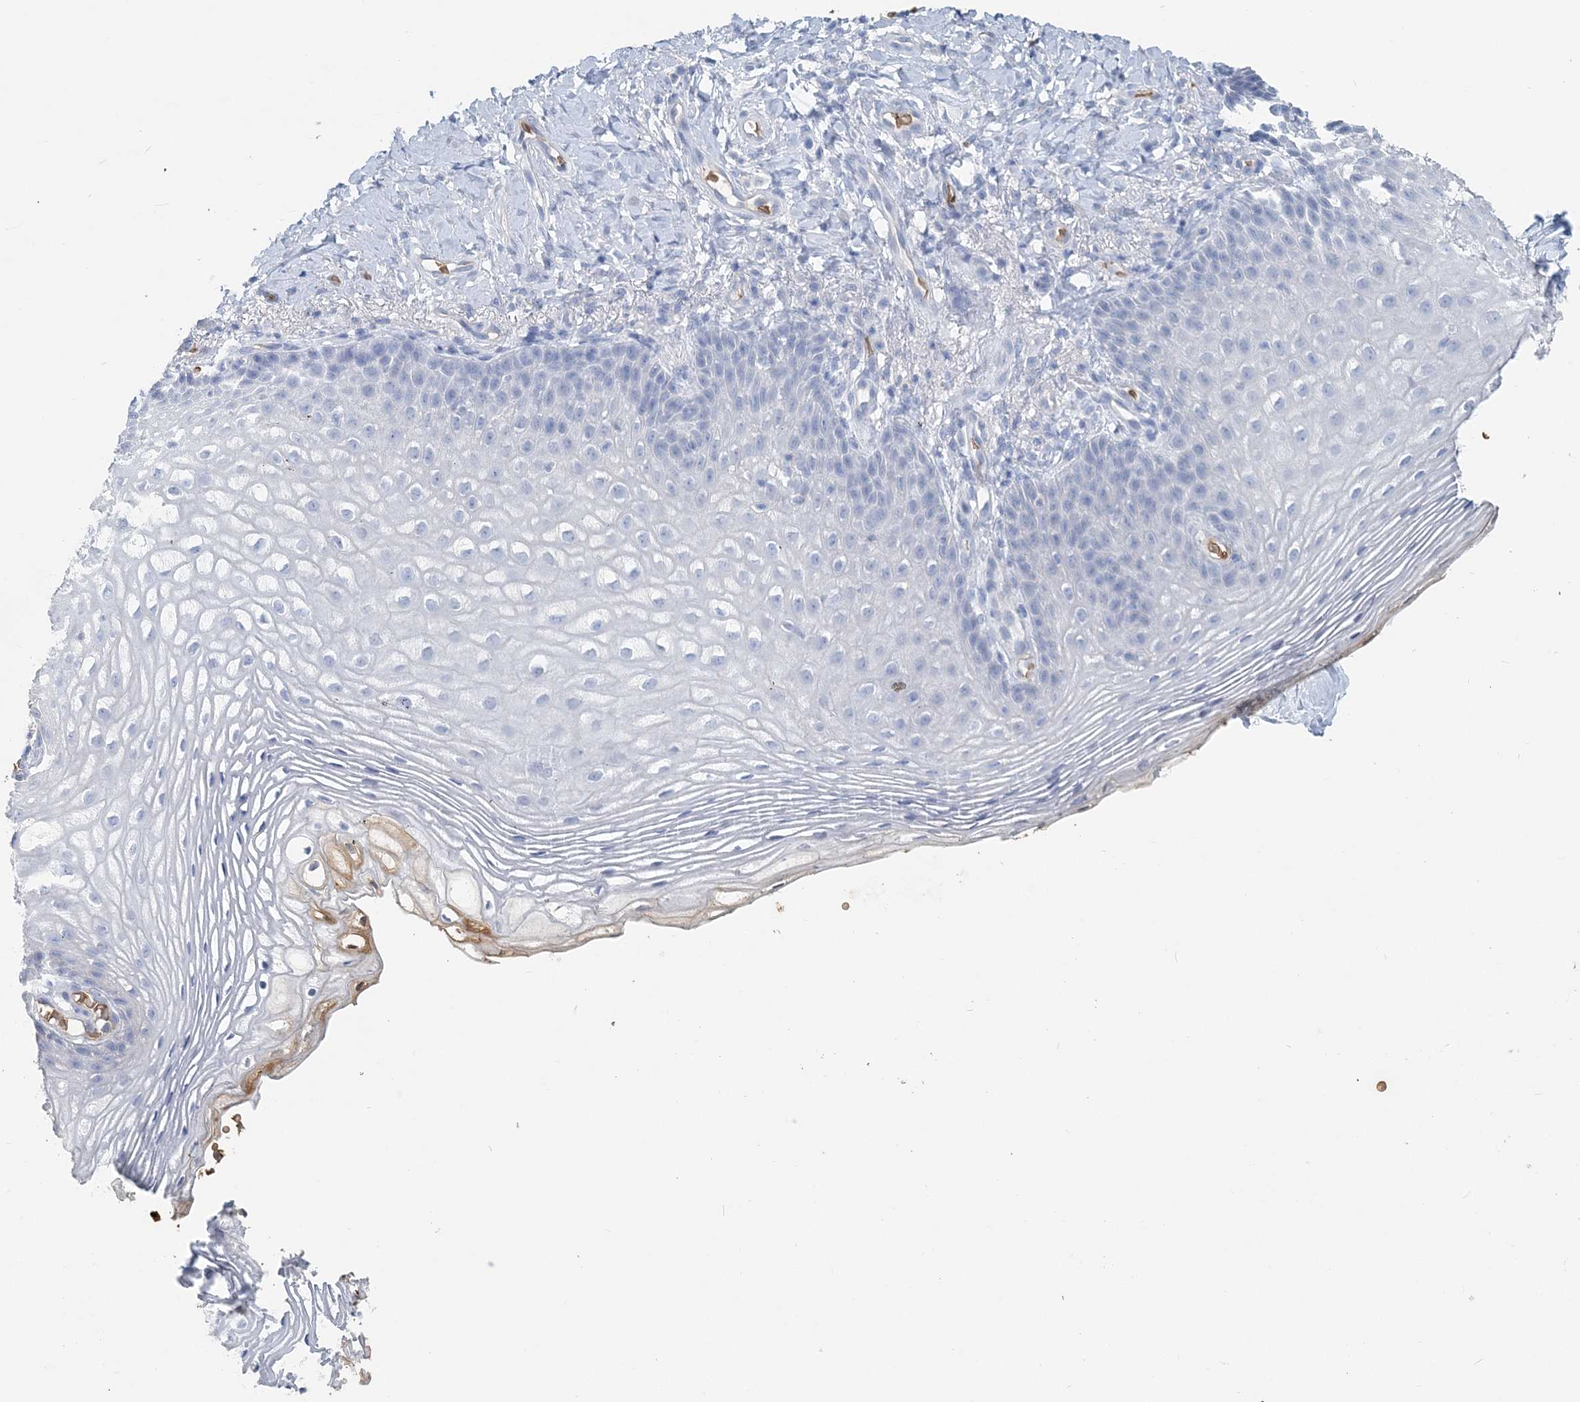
{"staining": {"intensity": "negative", "quantity": "none", "location": "none"}, "tissue": "vagina", "cell_type": "Squamous epithelial cells", "image_type": "normal", "snomed": [{"axis": "morphology", "description": "Normal tissue, NOS"}, {"axis": "topography", "description": "Vagina"}], "caption": "Squamous epithelial cells are negative for brown protein staining in normal vagina.", "gene": "HBD", "patient": {"sex": "female", "age": 60}}